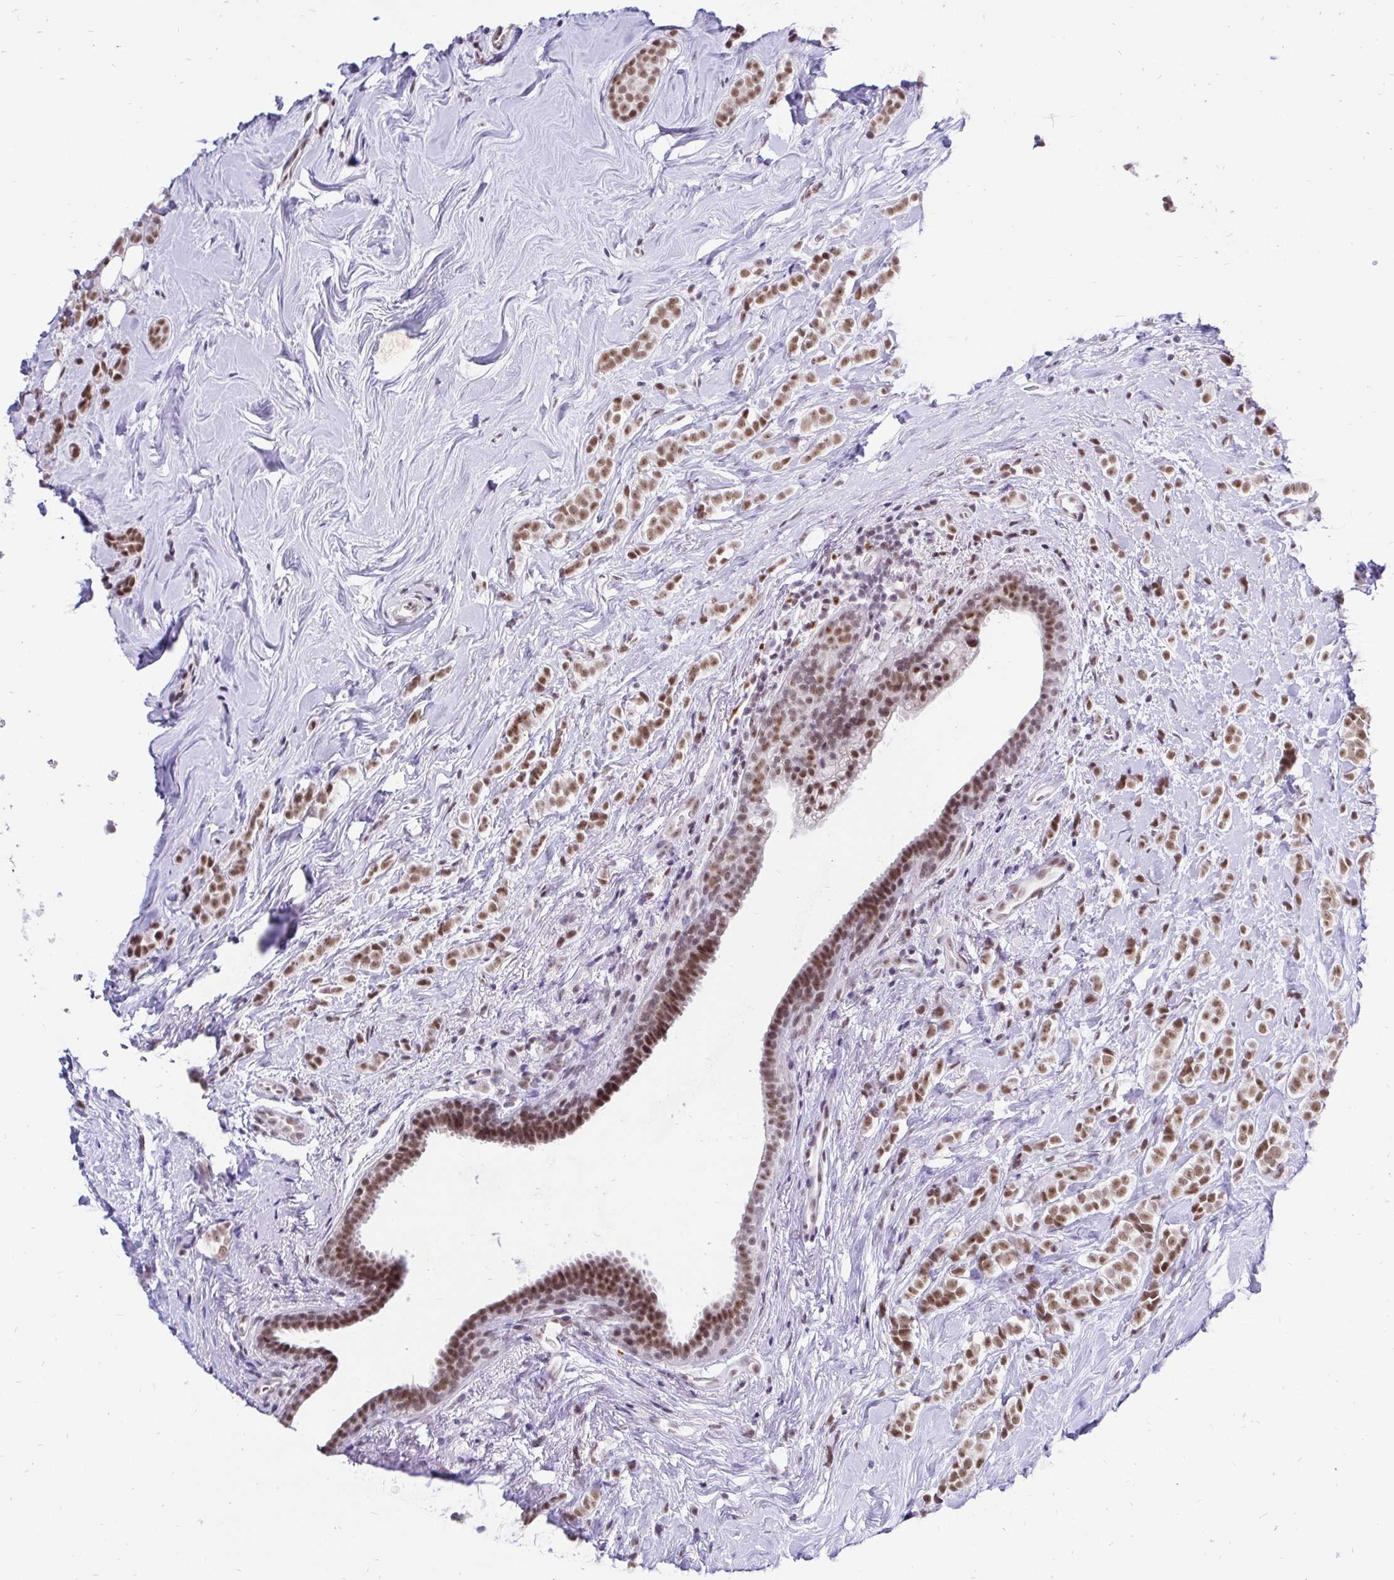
{"staining": {"intensity": "moderate", "quantity": ">75%", "location": "nuclear"}, "tissue": "breast cancer", "cell_type": "Tumor cells", "image_type": "cancer", "snomed": [{"axis": "morphology", "description": "Lobular carcinoma"}, {"axis": "topography", "description": "Breast"}], "caption": "High-power microscopy captured an immunohistochemistry photomicrograph of breast lobular carcinoma, revealing moderate nuclear positivity in about >75% of tumor cells.", "gene": "ZNF860", "patient": {"sex": "female", "age": 49}}